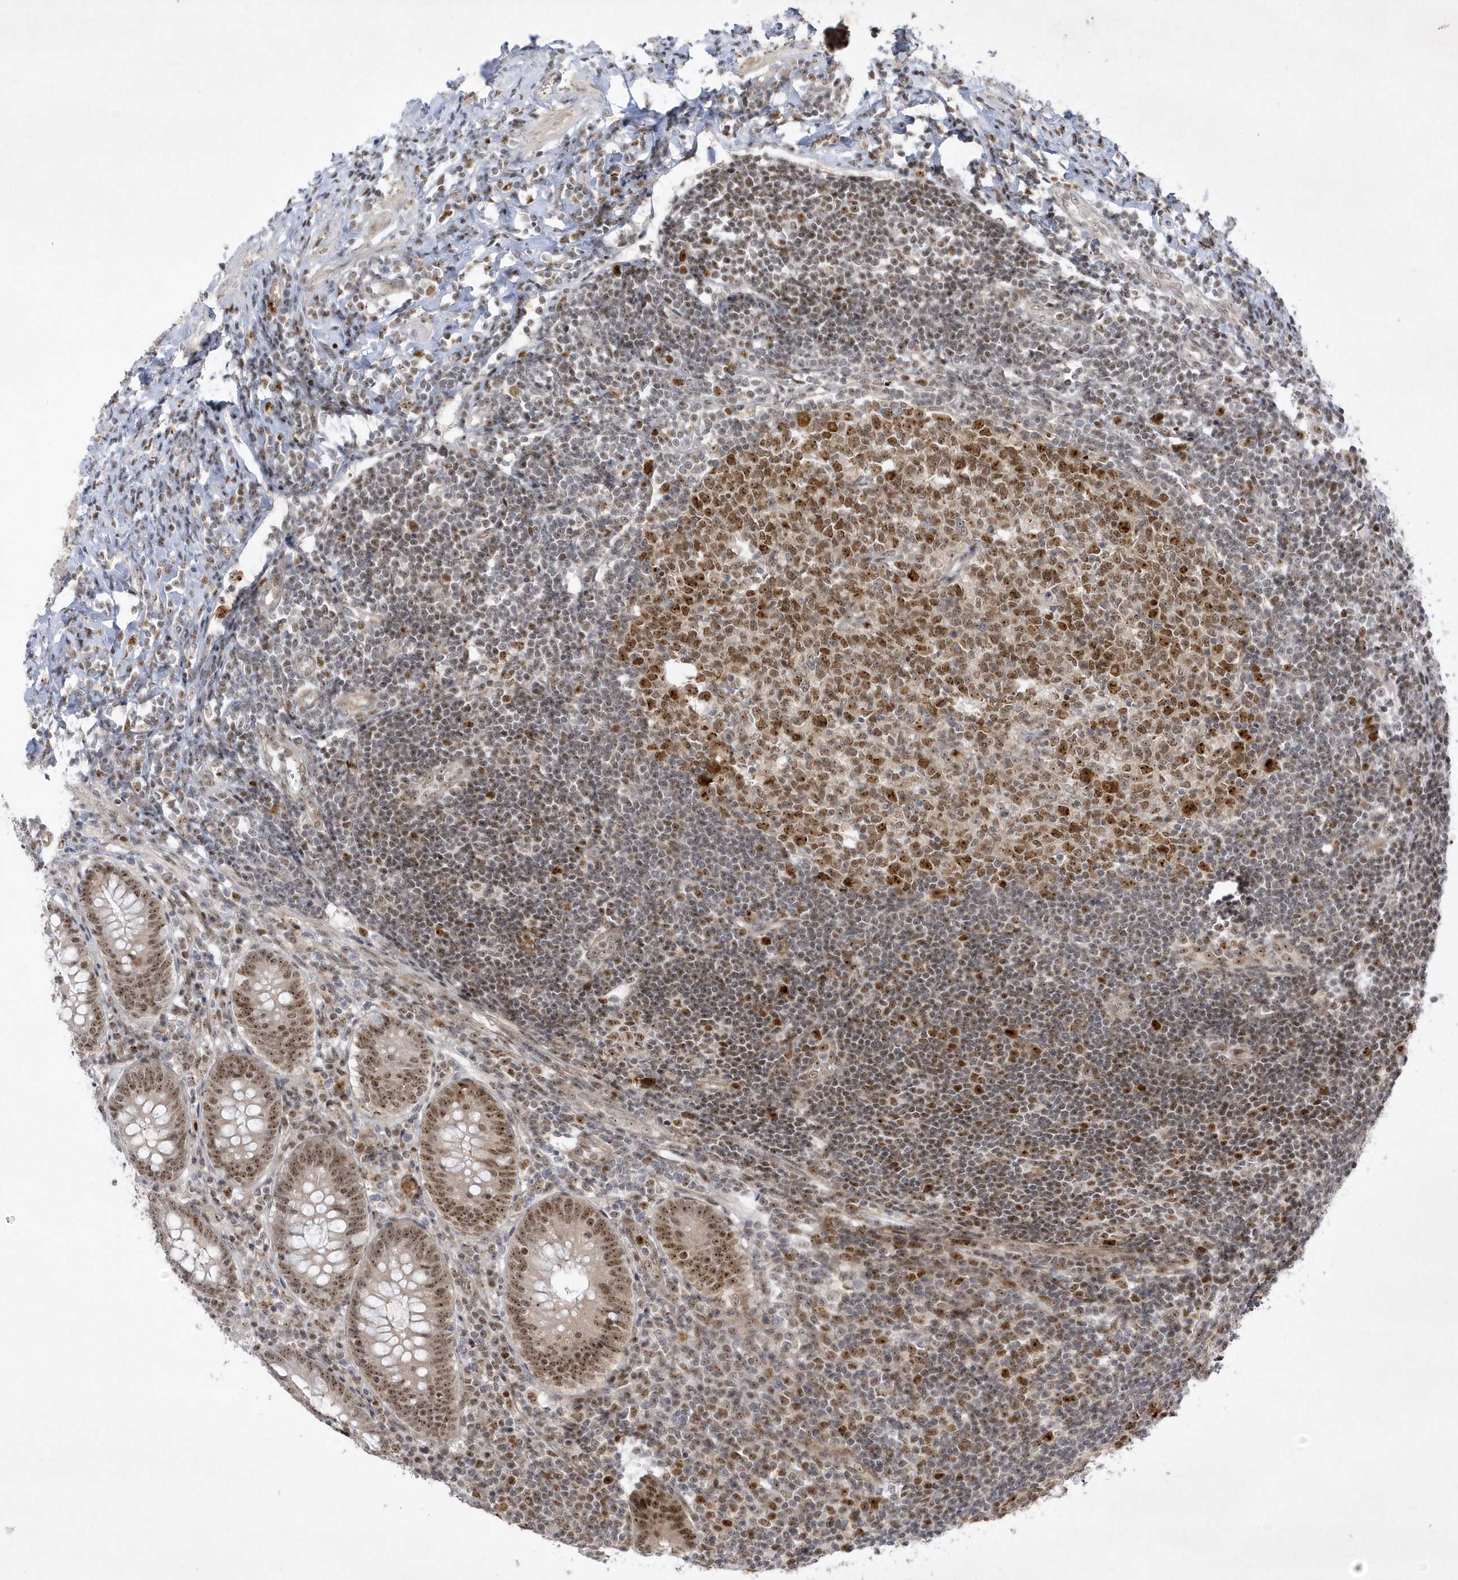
{"staining": {"intensity": "moderate", "quantity": ">75%", "location": "nuclear"}, "tissue": "appendix", "cell_type": "Glandular cells", "image_type": "normal", "snomed": [{"axis": "morphology", "description": "Normal tissue, NOS"}, {"axis": "topography", "description": "Appendix"}], "caption": "A histopathology image showing moderate nuclear expression in approximately >75% of glandular cells in unremarkable appendix, as visualized by brown immunohistochemical staining.", "gene": "NPM3", "patient": {"sex": "female", "age": 54}}